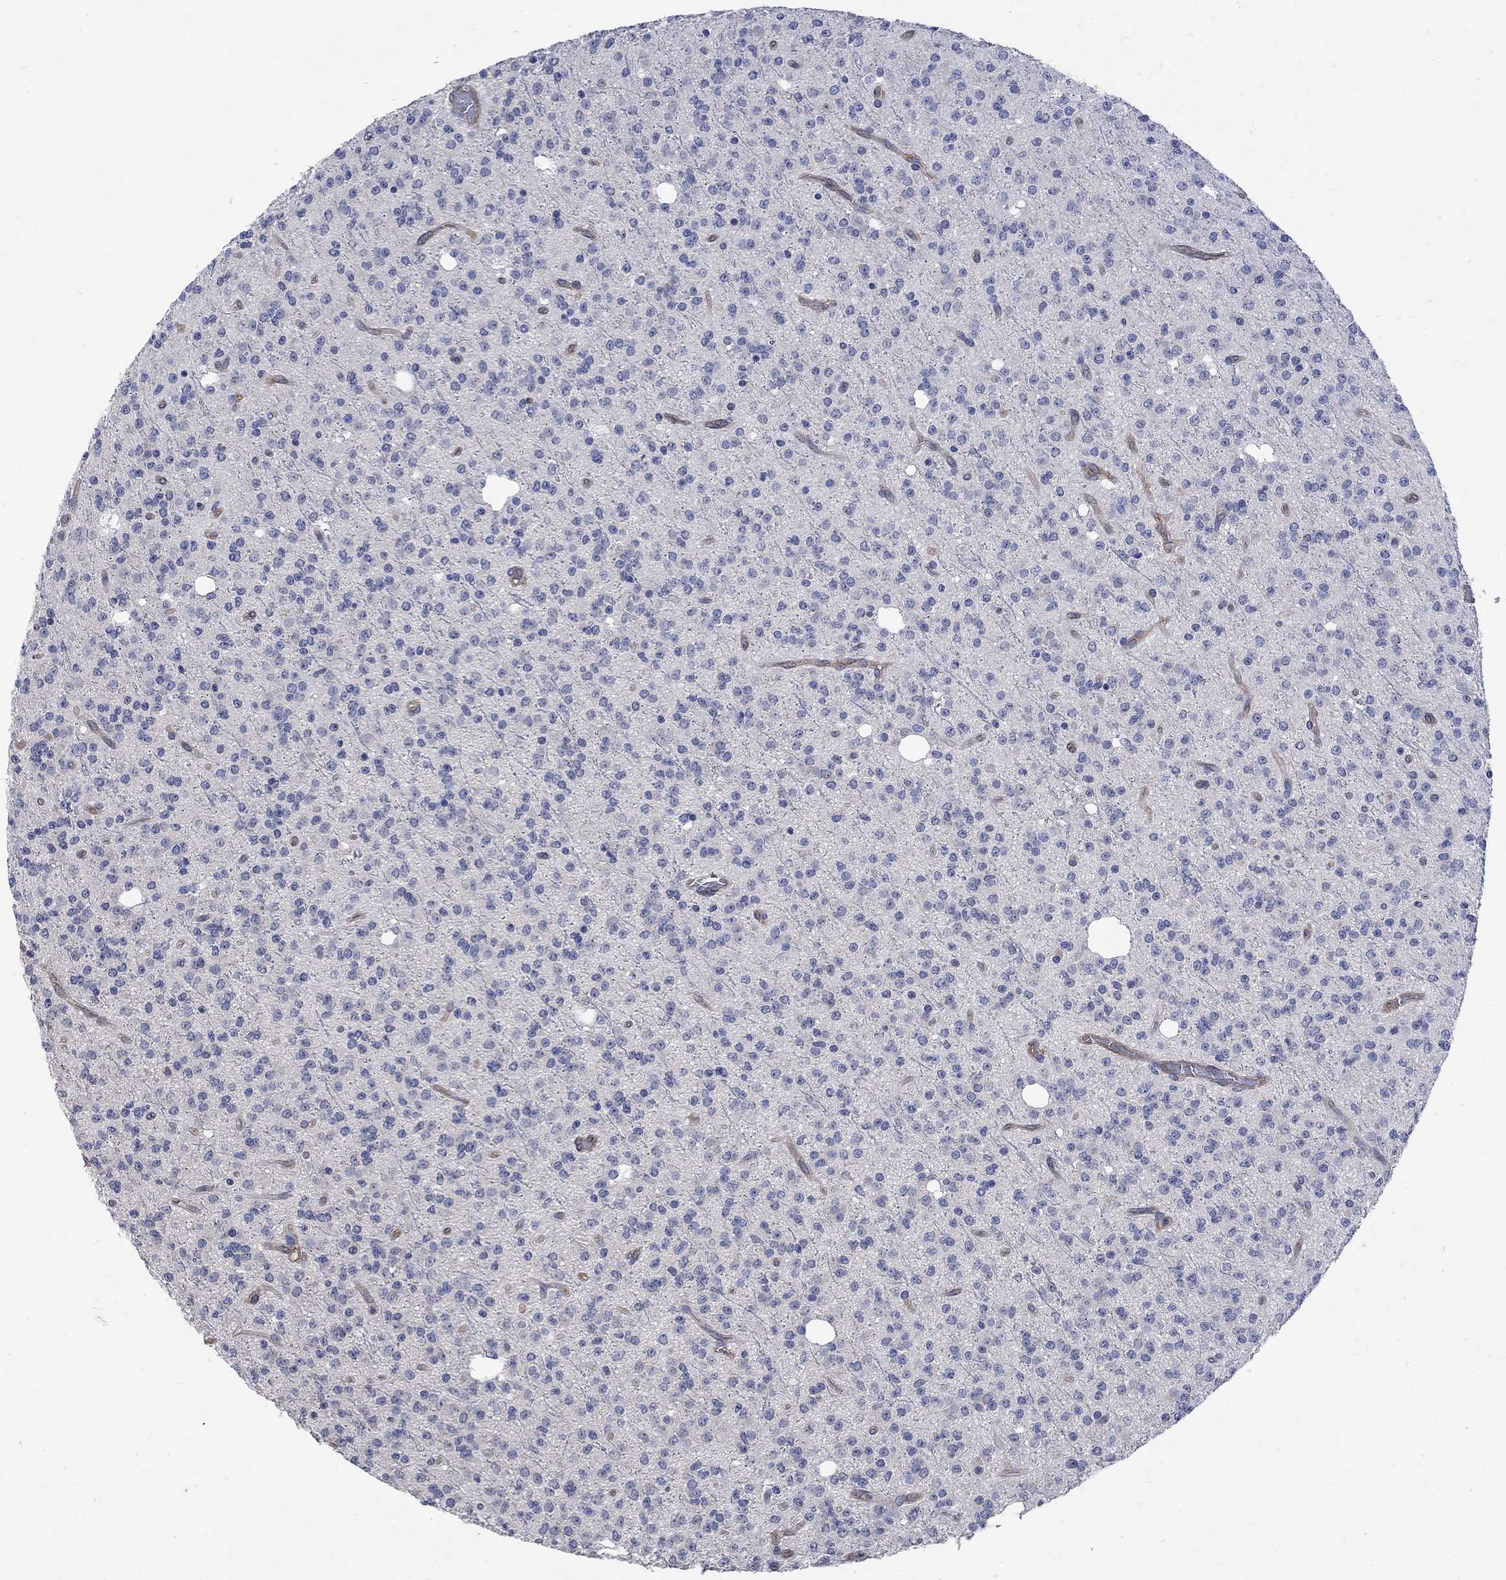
{"staining": {"intensity": "negative", "quantity": "none", "location": "none"}, "tissue": "glioma", "cell_type": "Tumor cells", "image_type": "cancer", "snomed": [{"axis": "morphology", "description": "Glioma, malignant, Low grade"}, {"axis": "topography", "description": "Brain"}], "caption": "An immunohistochemistry (IHC) micrograph of malignant glioma (low-grade) is shown. There is no staining in tumor cells of malignant glioma (low-grade).", "gene": "TGM2", "patient": {"sex": "male", "age": 27}}